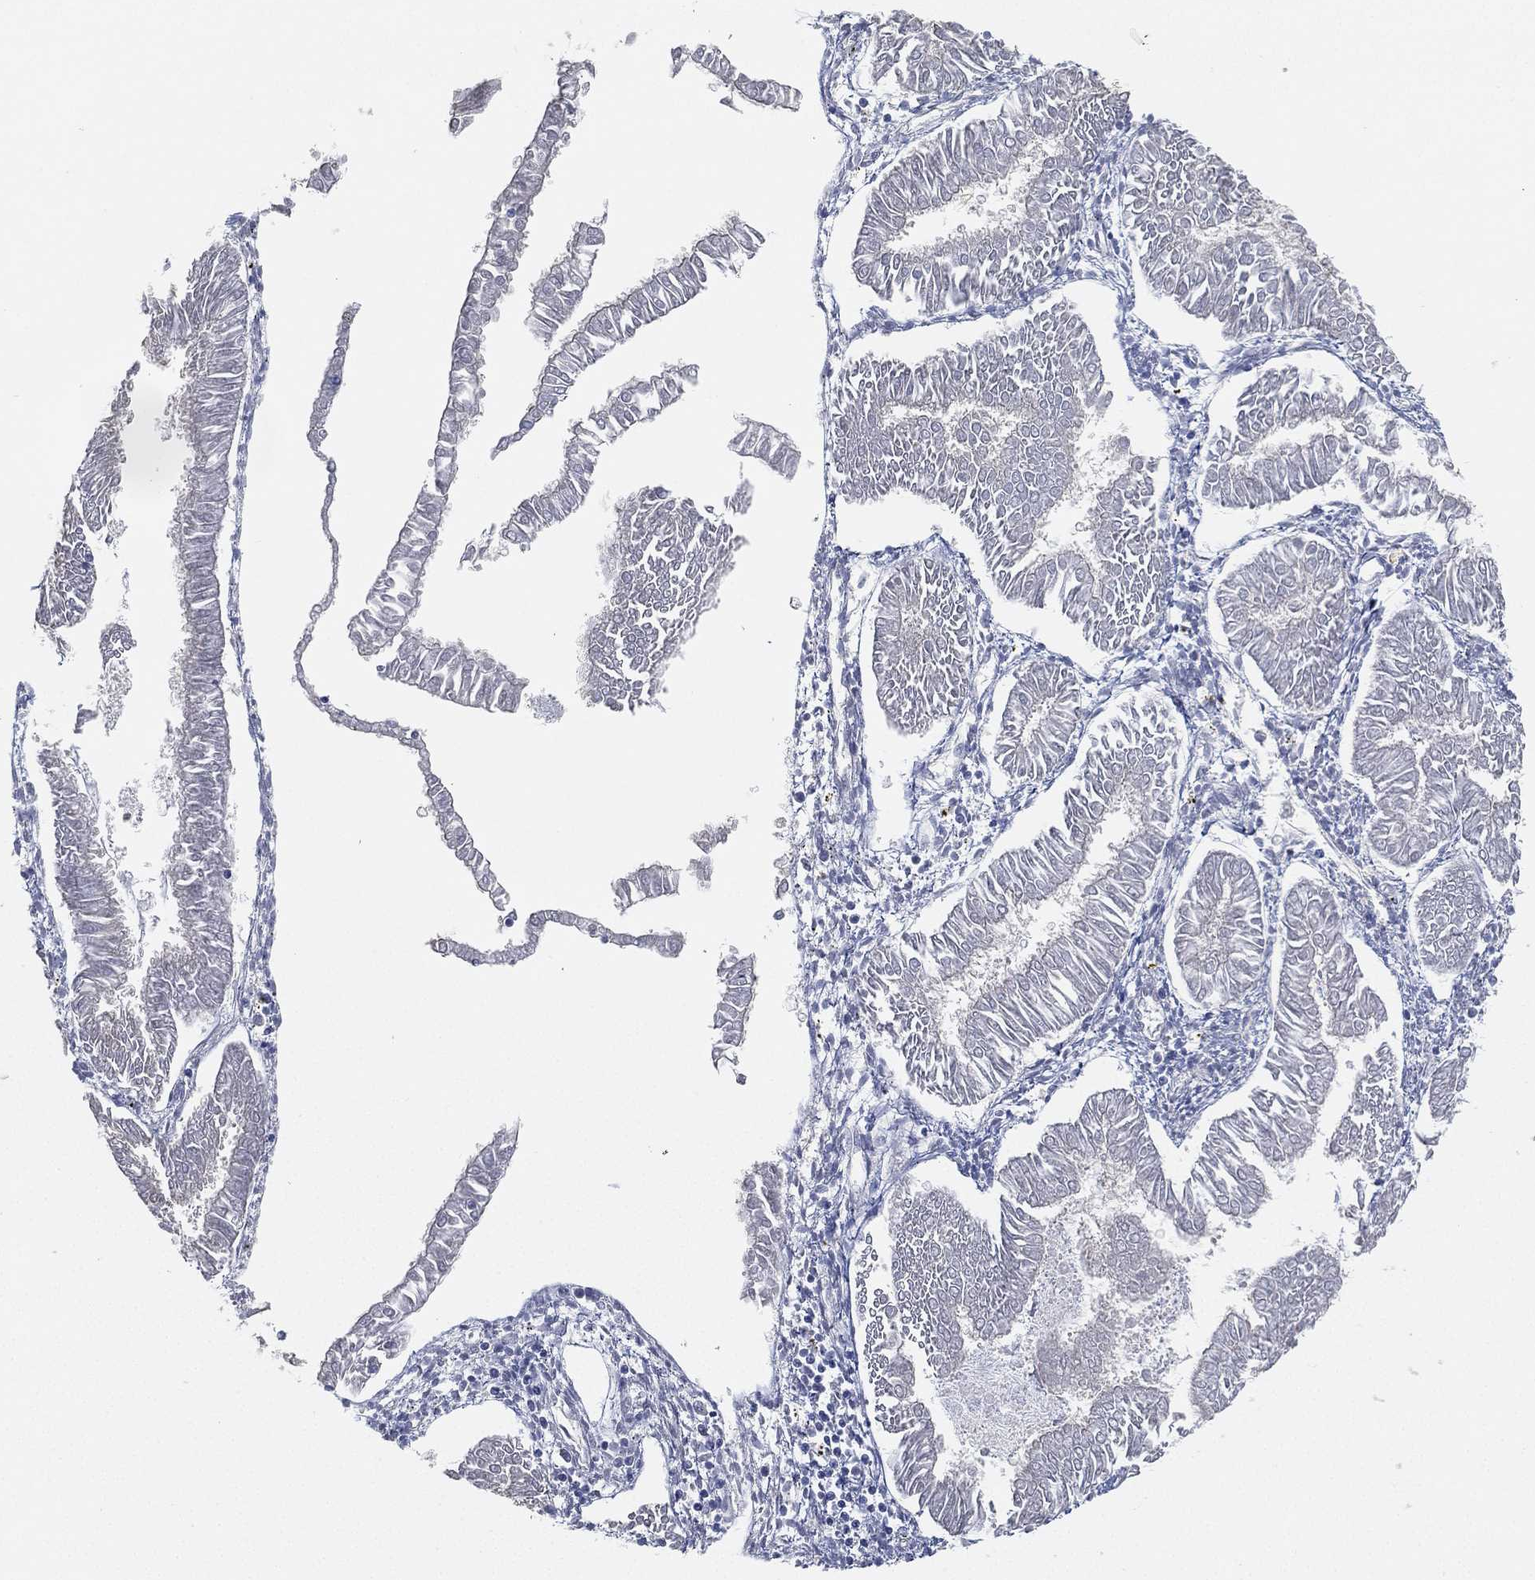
{"staining": {"intensity": "negative", "quantity": "none", "location": "none"}, "tissue": "endometrial cancer", "cell_type": "Tumor cells", "image_type": "cancer", "snomed": [{"axis": "morphology", "description": "Adenocarcinoma, NOS"}, {"axis": "topography", "description": "Endometrium"}], "caption": "An IHC photomicrograph of adenocarcinoma (endometrial) is shown. There is no staining in tumor cells of adenocarcinoma (endometrial). (Stains: DAB immunohistochemistry with hematoxylin counter stain, Microscopy: brightfield microscopy at high magnification).", "gene": "GPR61", "patient": {"sex": "female", "age": 53}}